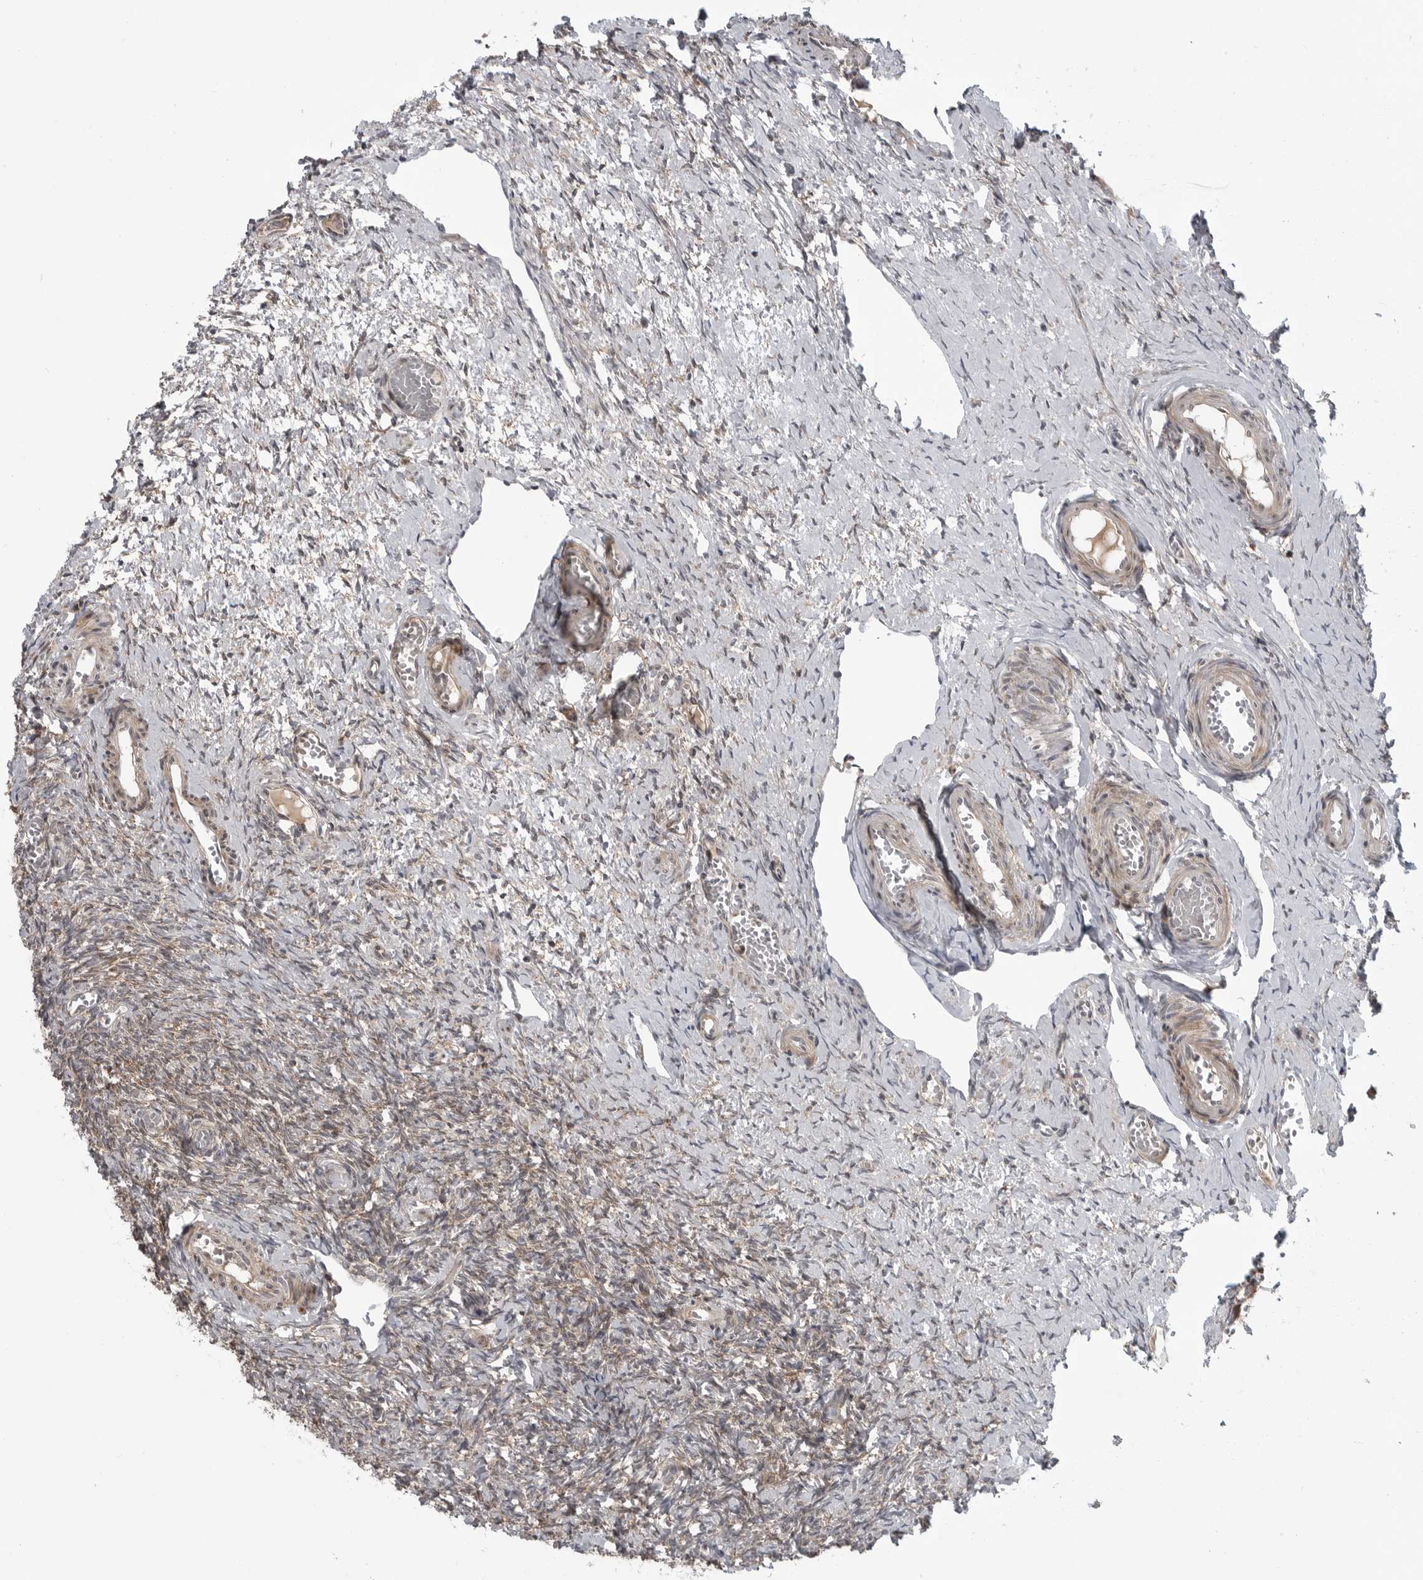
{"staining": {"intensity": "weak", "quantity": "<25%", "location": "cytoplasmic/membranous"}, "tissue": "ovary", "cell_type": "Ovarian stroma cells", "image_type": "normal", "snomed": [{"axis": "morphology", "description": "Adenocarcinoma, NOS"}, {"axis": "topography", "description": "Endometrium"}], "caption": "Protein analysis of normal ovary exhibits no significant staining in ovarian stroma cells.", "gene": "FAAP100", "patient": {"sex": "female", "age": 32}}